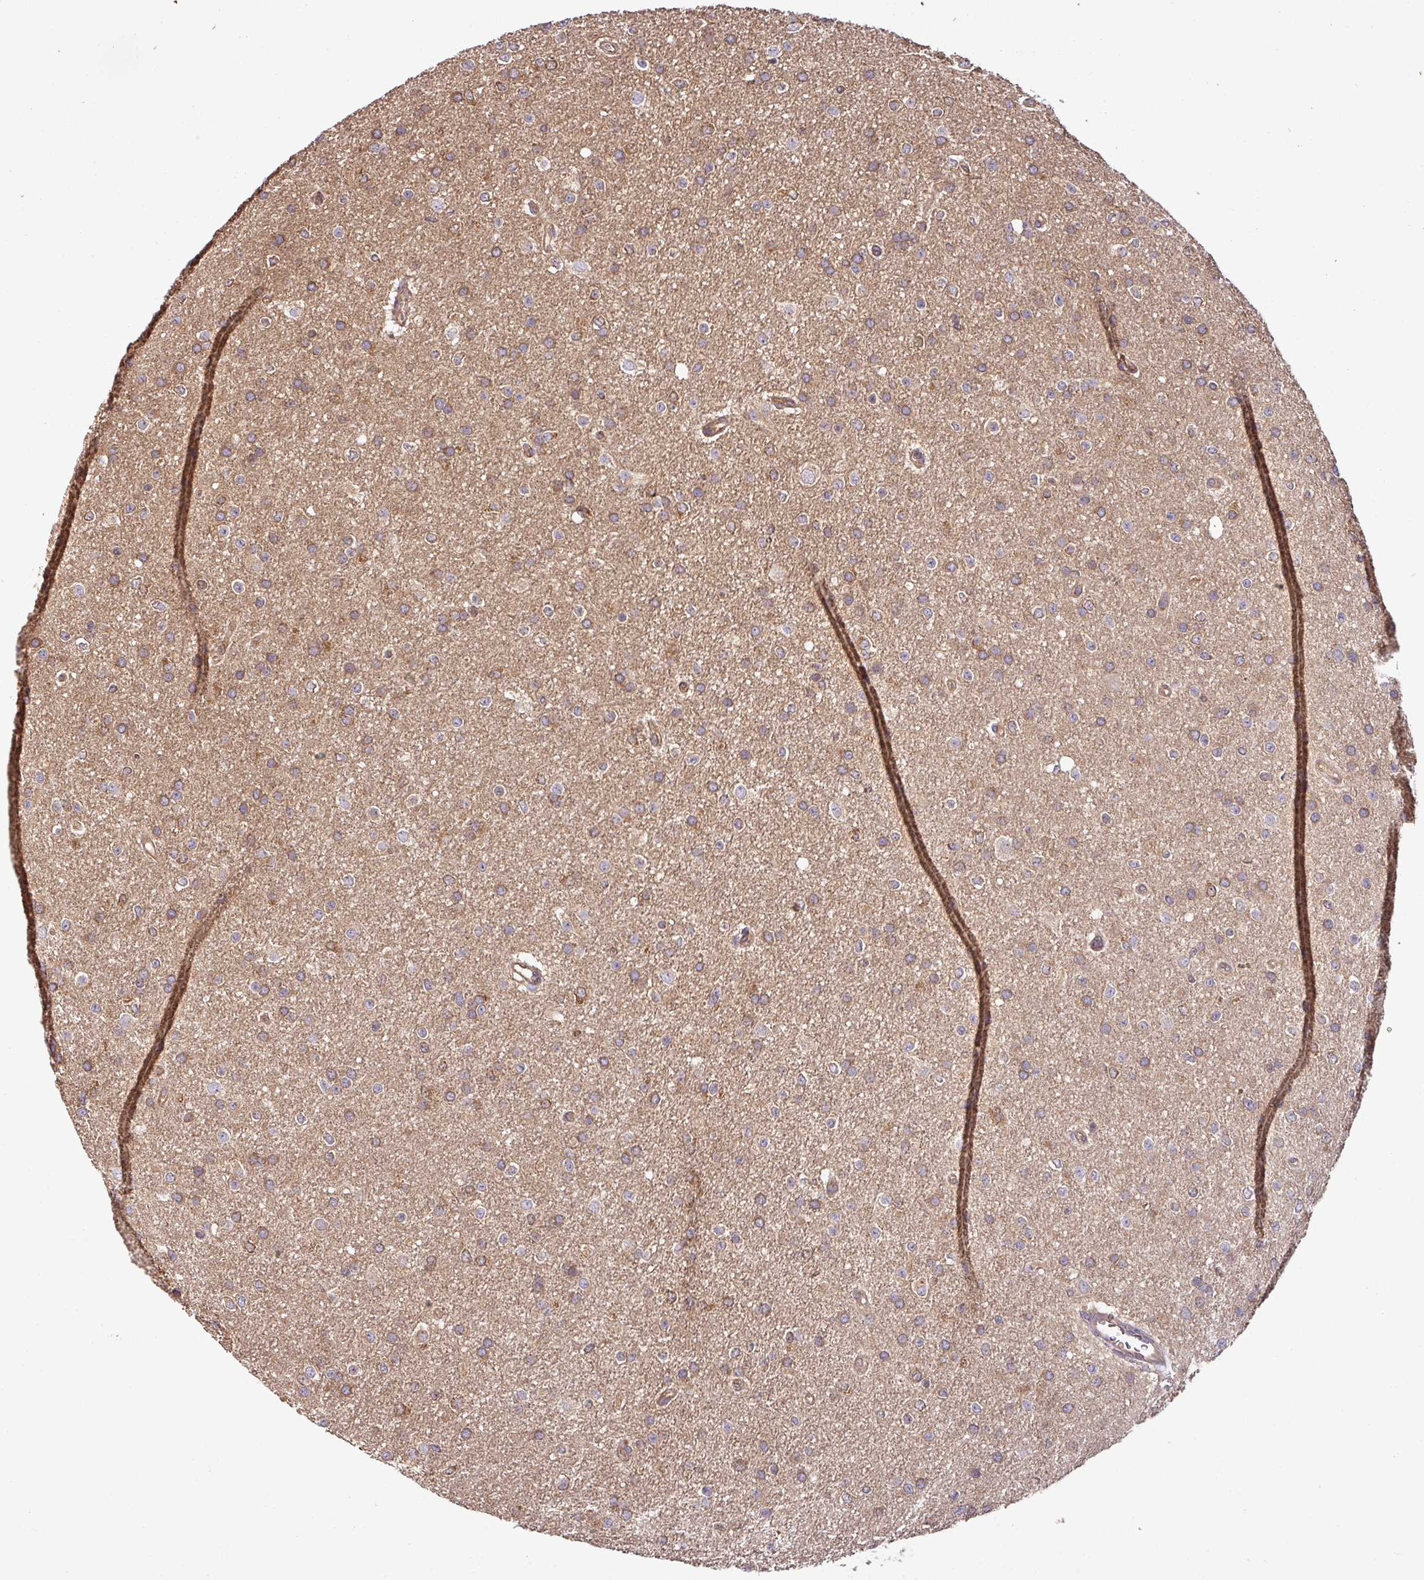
{"staining": {"intensity": "moderate", "quantity": "25%-75%", "location": "cytoplasmic/membranous"}, "tissue": "glioma", "cell_type": "Tumor cells", "image_type": "cancer", "snomed": [{"axis": "morphology", "description": "Glioma, malignant, Low grade"}, {"axis": "topography", "description": "Brain"}], "caption": "Human glioma stained with a brown dye reveals moderate cytoplasmic/membranous positive expression in approximately 25%-75% of tumor cells.", "gene": "GSPT1", "patient": {"sex": "female", "age": 34}}